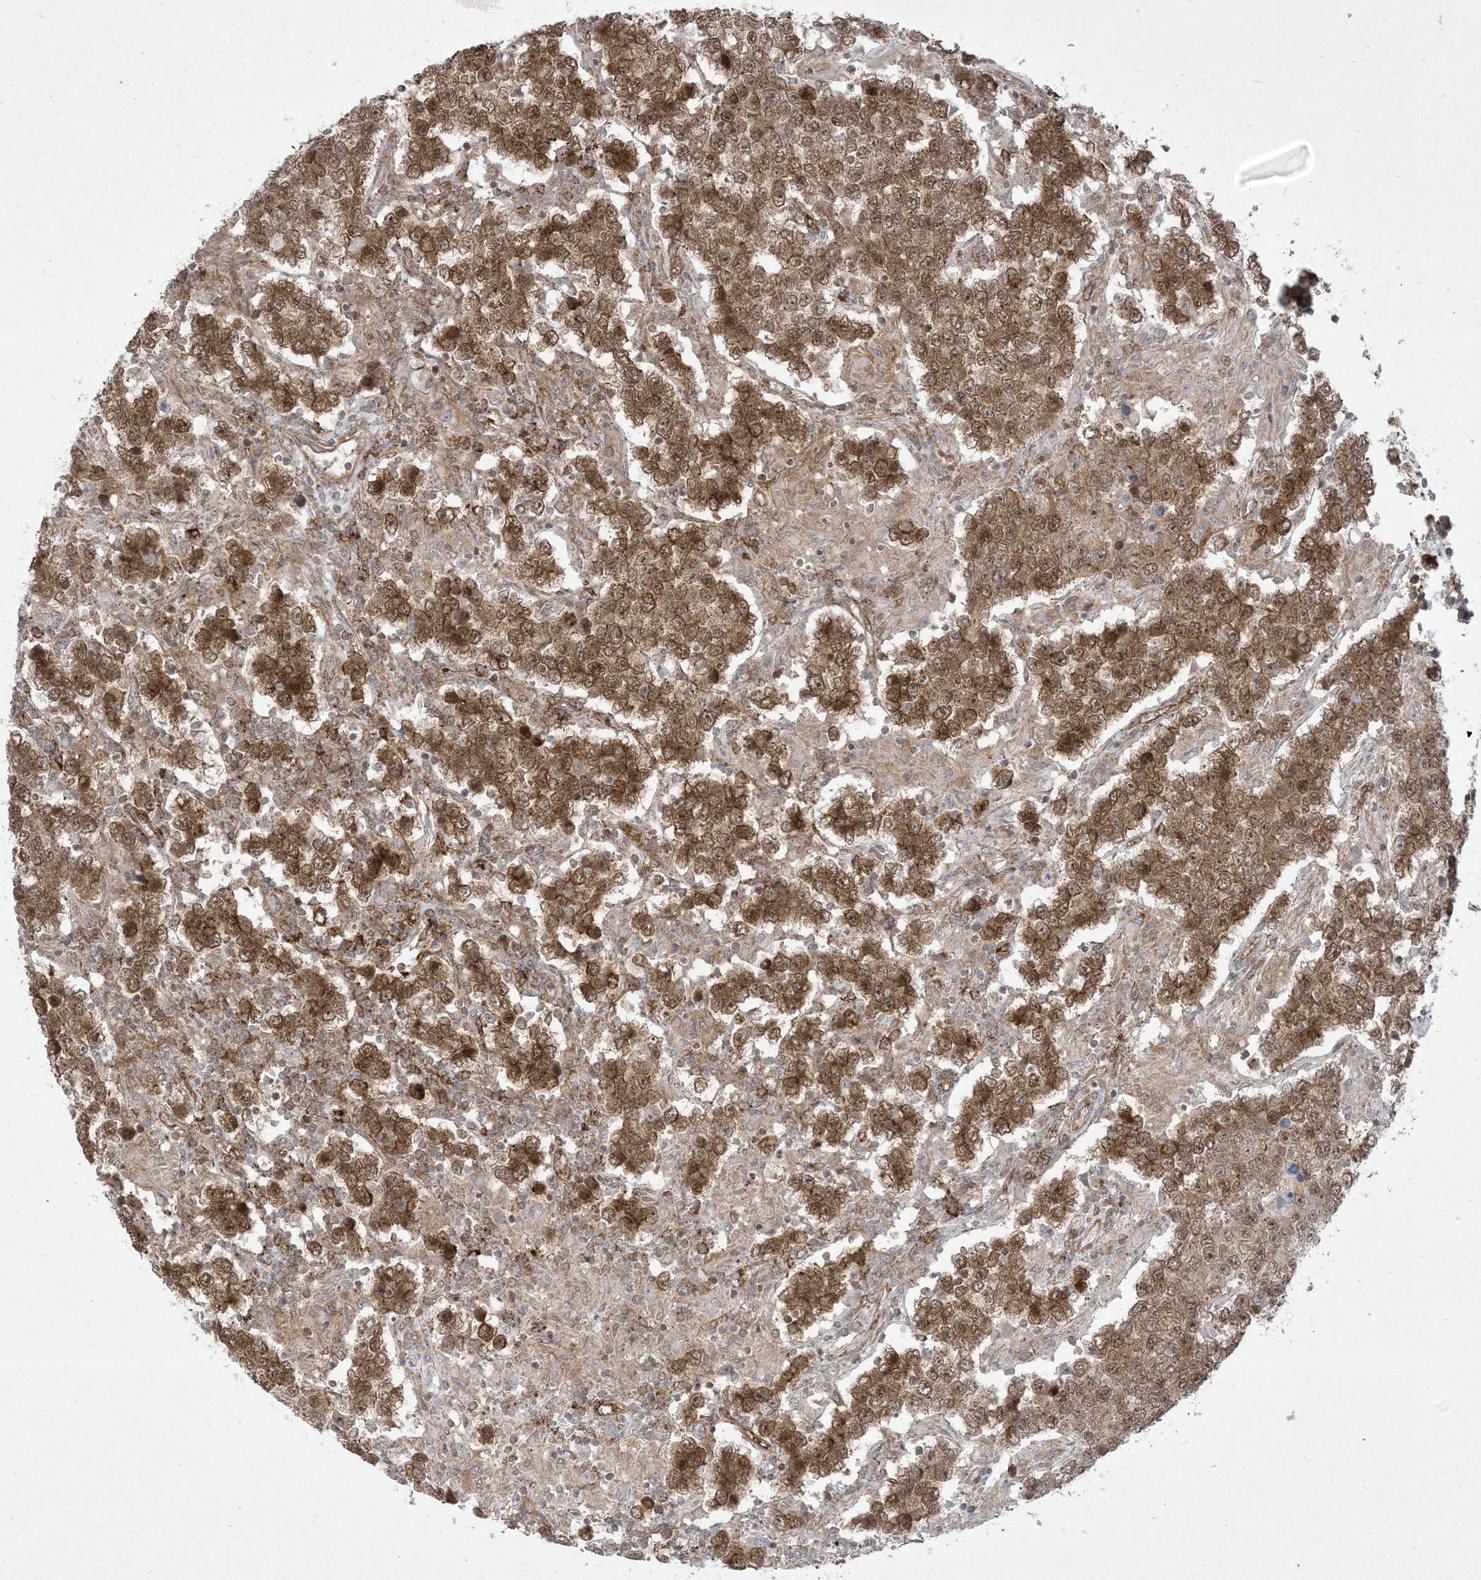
{"staining": {"intensity": "moderate", "quantity": ">75%", "location": "cytoplasmic/membranous,nuclear"}, "tissue": "testis cancer", "cell_type": "Tumor cells", "image_type": "cancer", "snomed": [{"axis": "morphology", "description": "Normal tissue, NOS"}, {"axis": "morphology", "description": "Urothelial carcinoma, High grade"}, {"axis": "morphology", "description": "Seminoma, NOS"}, {"axis": "morphology", "description": "Carcinoma, Embryonal, NOS"}, {"axis": "topography", "description": "Urinary bladder"}, {"axis": "topography", "description": "Testis"}], "caption": "High-magnification brightfield microscopy of testis cancer stained with DAB (brown) and counterstained with hematoxylin (blue). tumor cells exhibit moderate cytoplasmic/membranous and nuclear positivity is present in about>75% of cells.", "gene": "STAM2", "patient": {"sex": "male", "age": 41}}